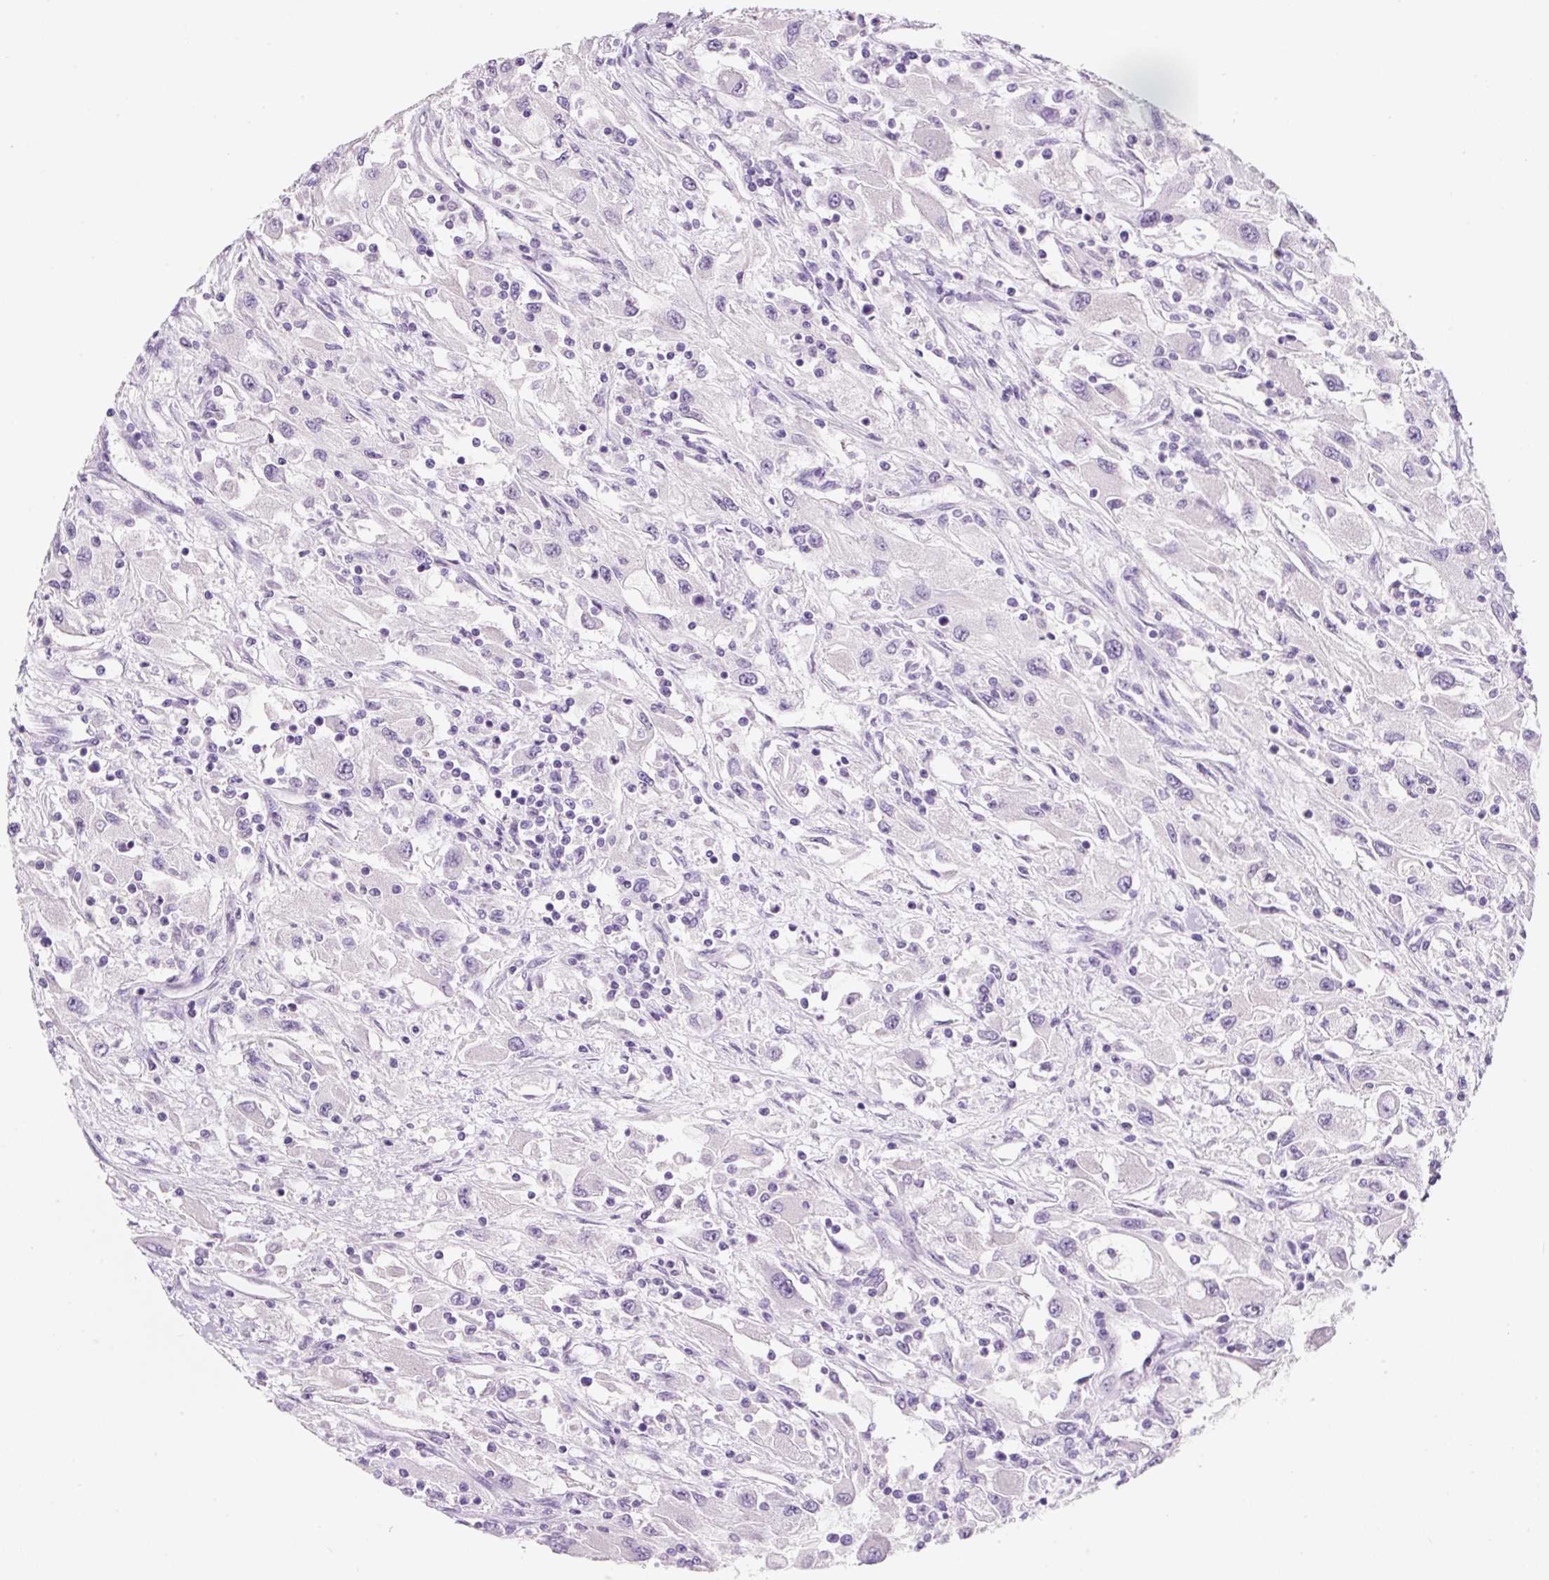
{"staining": {"intensity": "negative", "quantity": "none", "location": "none"}, "tissue": "renal cancer", "cell_type": "Tumor cells", "image_type": "cancer", "snomed": [{"axis": "morphology", "description": "Adenocarcinoma, NOS"}, {"axis": "topography", "description": "Kidney"}], "caption": "Renal cancer was stained to show a protein in brown. There is no significant positivity in tumor cells.", "gene": "SYP", "patient": {"sex": "female", "age": 67}}